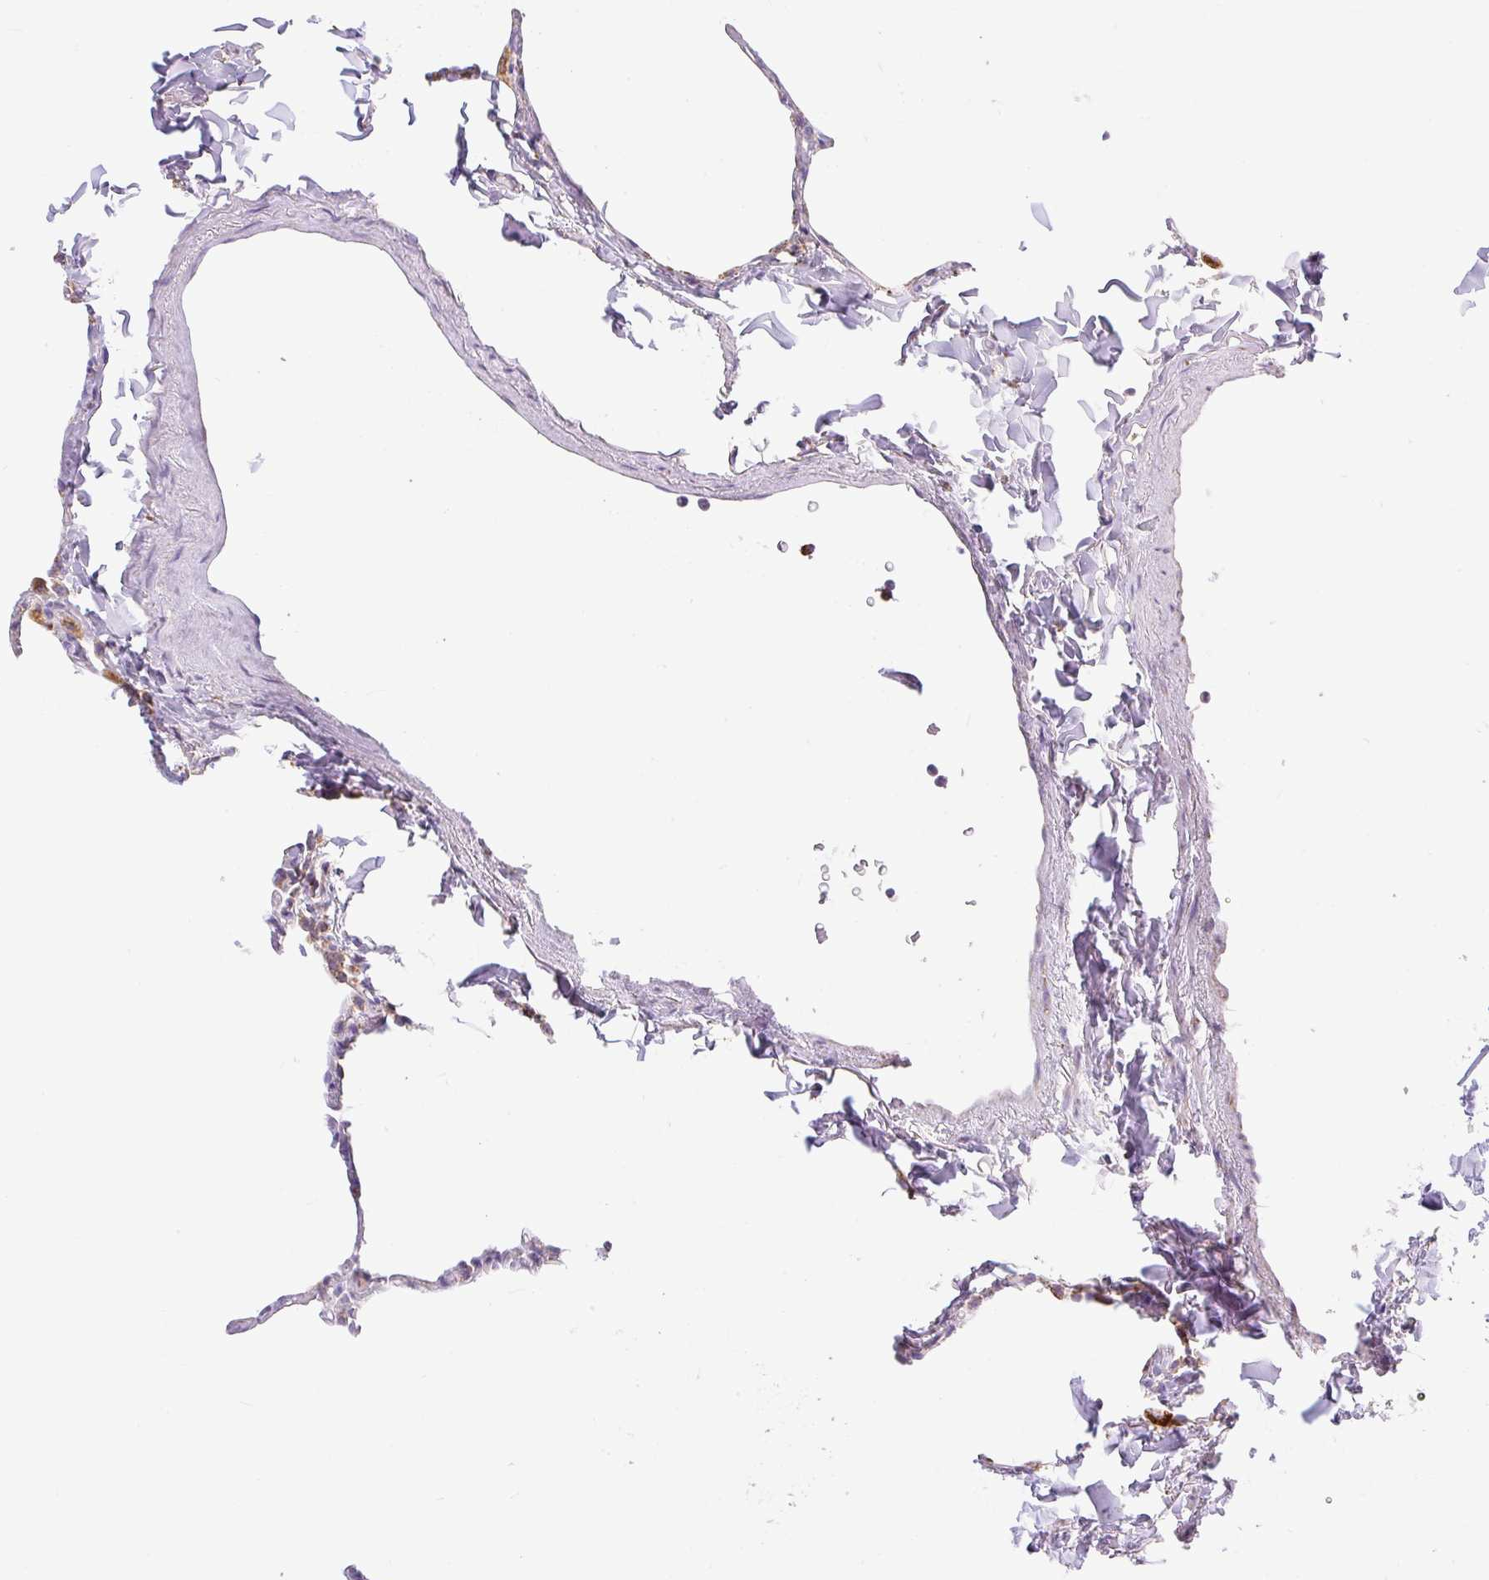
{"staining": {"intensity": "moderate", "quantity": "<25%", "location": "cytoplasmic/membranous"}, "tissue": "lung", "cell_type": "Alveolar cells", "image_type": "normal", "snomed": [{"axis": "morphology", "description": "Normal tissue, NOS"}, {"axis": "topography", "description": "Lung"}], "caption": "Moderate cytoplasmic/membranous positivity is present in approximately <25% of alveolar cells in normal lung. The staining is performed using DAB (3,3'-diaminobenzidine) brown chromogen to label protein expression. The nuclei are counter-stained blue using hematoxylin.", "gene": "DAAM2", "patient": {"sex": "male", "age": 65}}